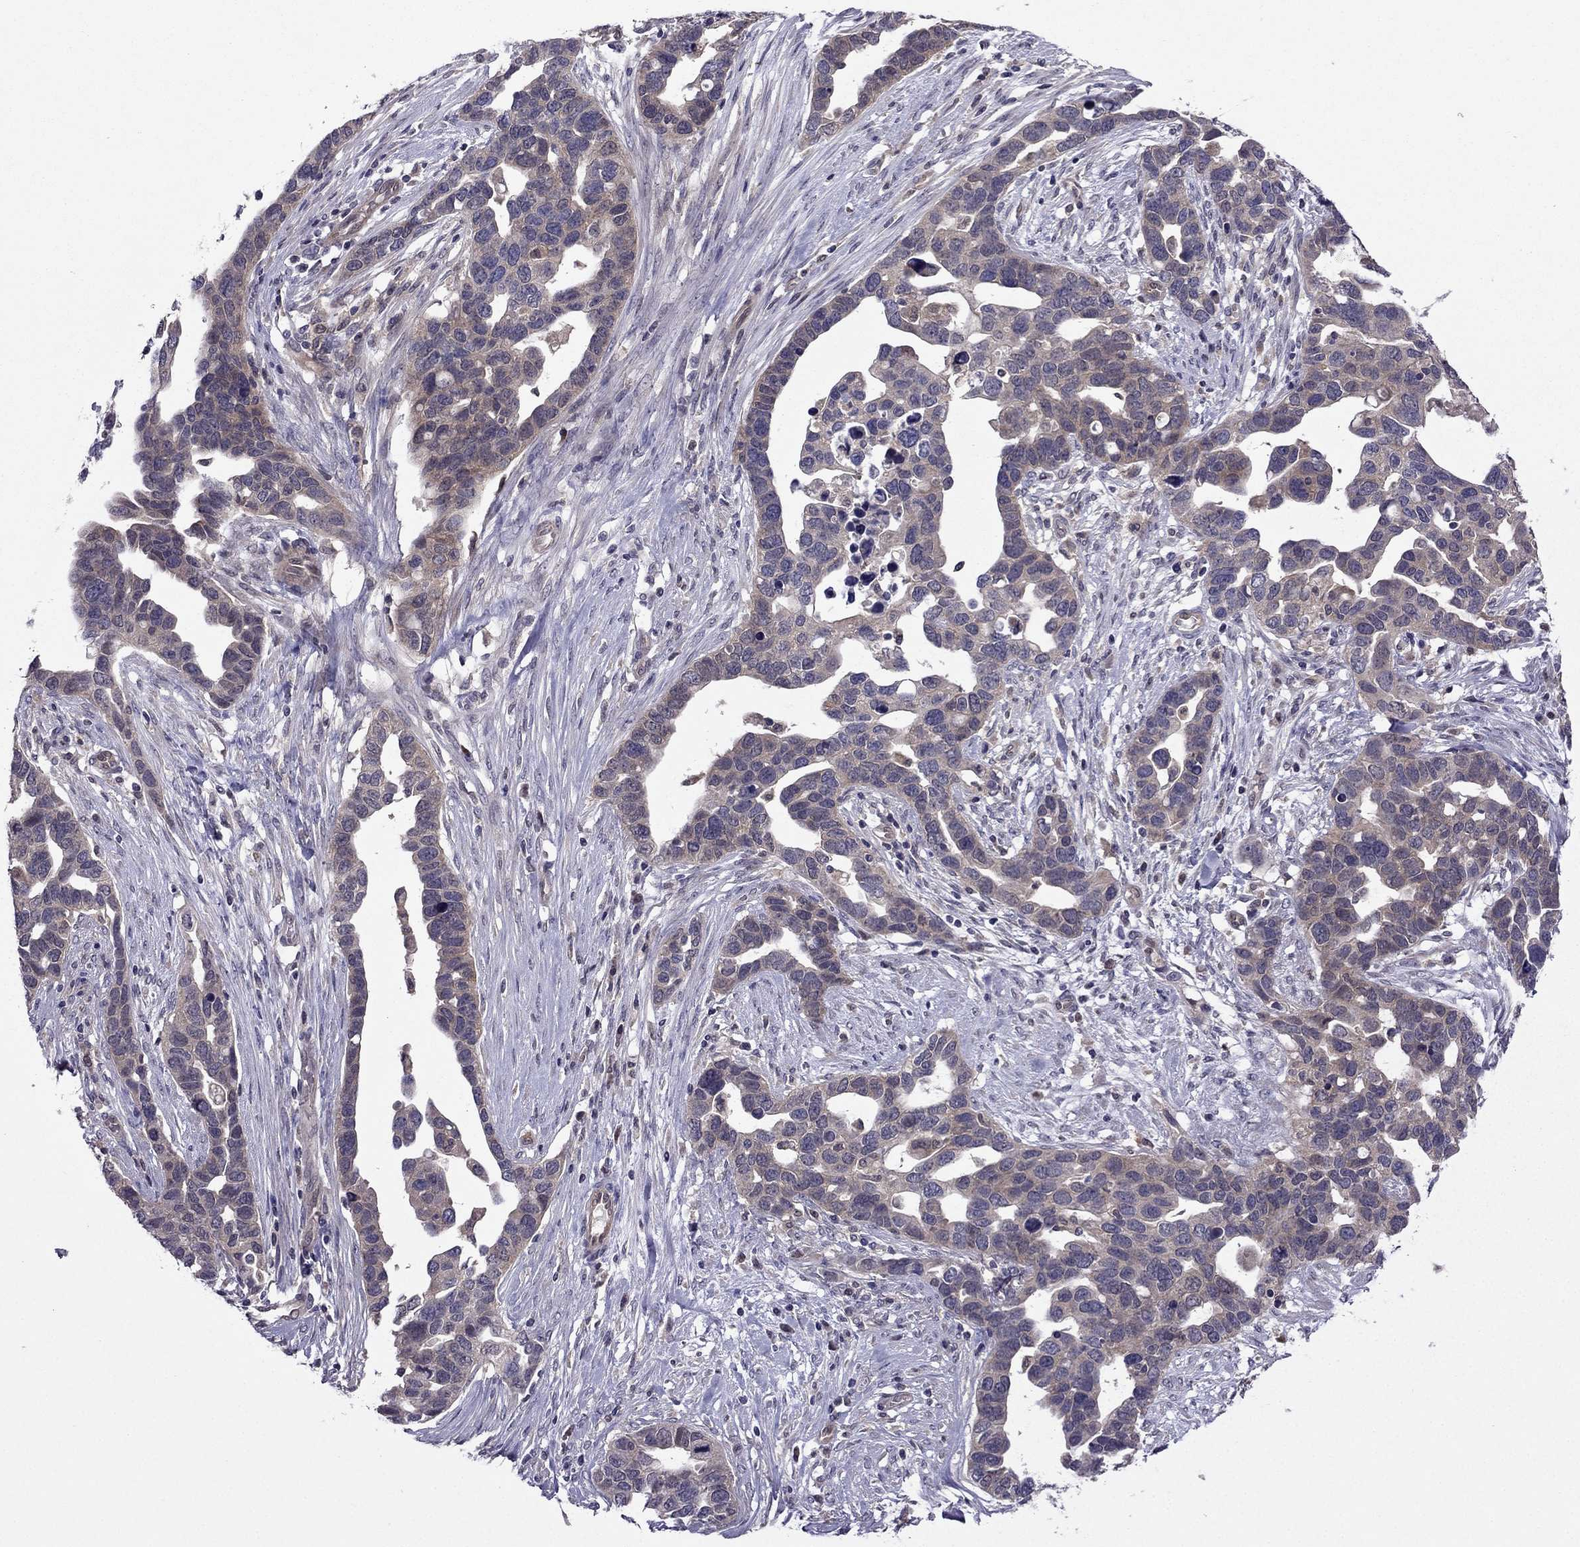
{"staining": {"intensity": "weak", "quantity": ">75%", "location": "cytoplasmic/membranous"}, "tissue": "ovarian cancer", "cell_type": "Tumor cells", "image_type": "cancer", "snomed": [{"axis": "morphology", "description": "Cystadenocarcinoma, serous, NOS"}, {"axis": "topography", "description": "Ovary"}], "caption": "Weak cytoplasmic/membranous protein positivity is seen in about >75% of tumor cells in ovarian cancer.", "gene": "CDK5", "patient": {"sex": "female", "age": 54}}